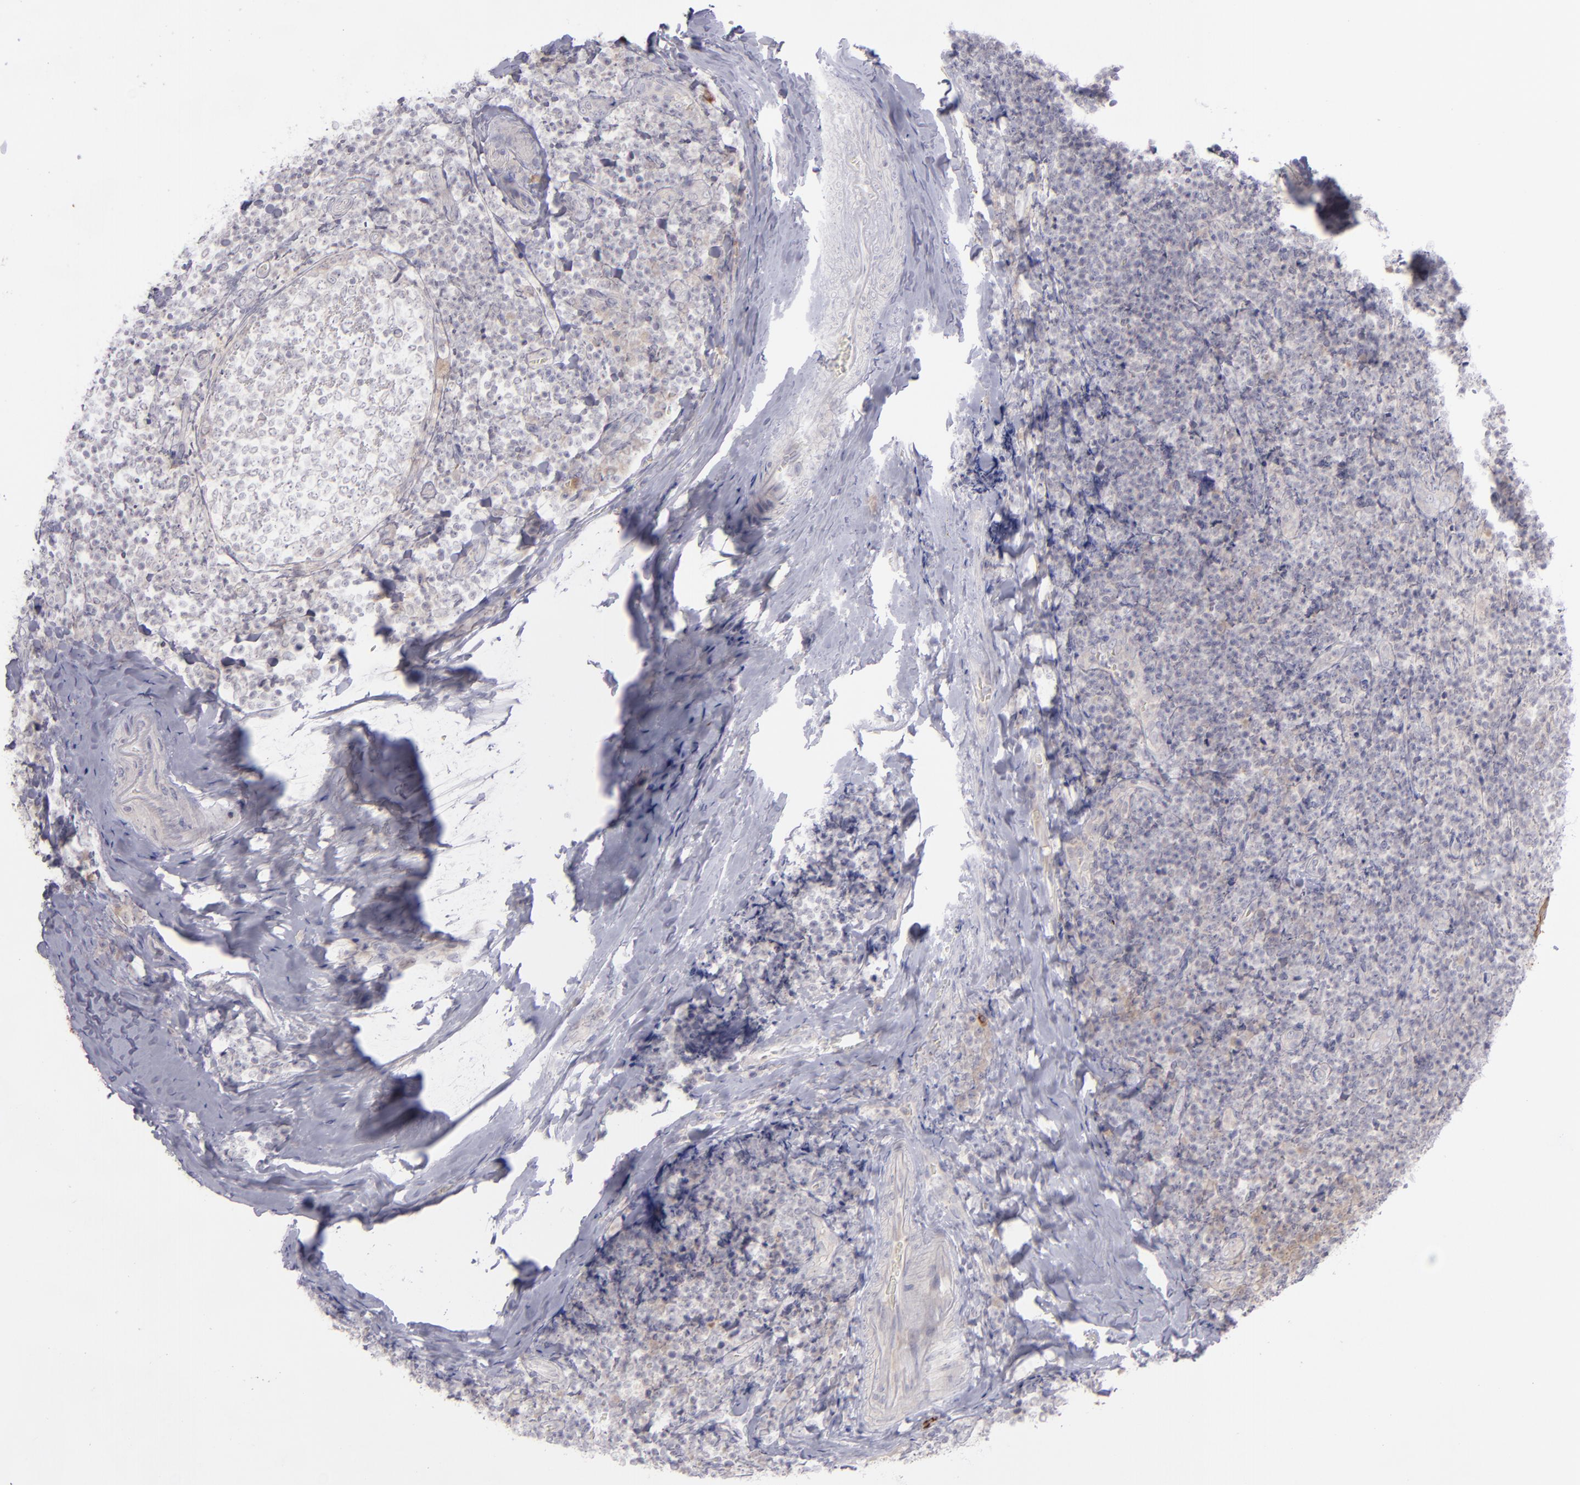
{"staining": {"intensity": "weak", "quantity": "<25%", "location": "cytoplasmic/membranous"}, "tissue": "tonsil", "cell_type": "Germinal center cells", "image_type": "normal", "snomed": [{"axis": "morphology", "description": "Normal tissue, NOS"}, {"axis": "topography", "description": "Tonsil"}], "caption": "An immunohistochemistry (IHC) image of benign tonsil is shown. There is no staining in germinal center cells of tonsil.", "gene": "EVPL", "patient": {"sex": "male", "age": 31}}